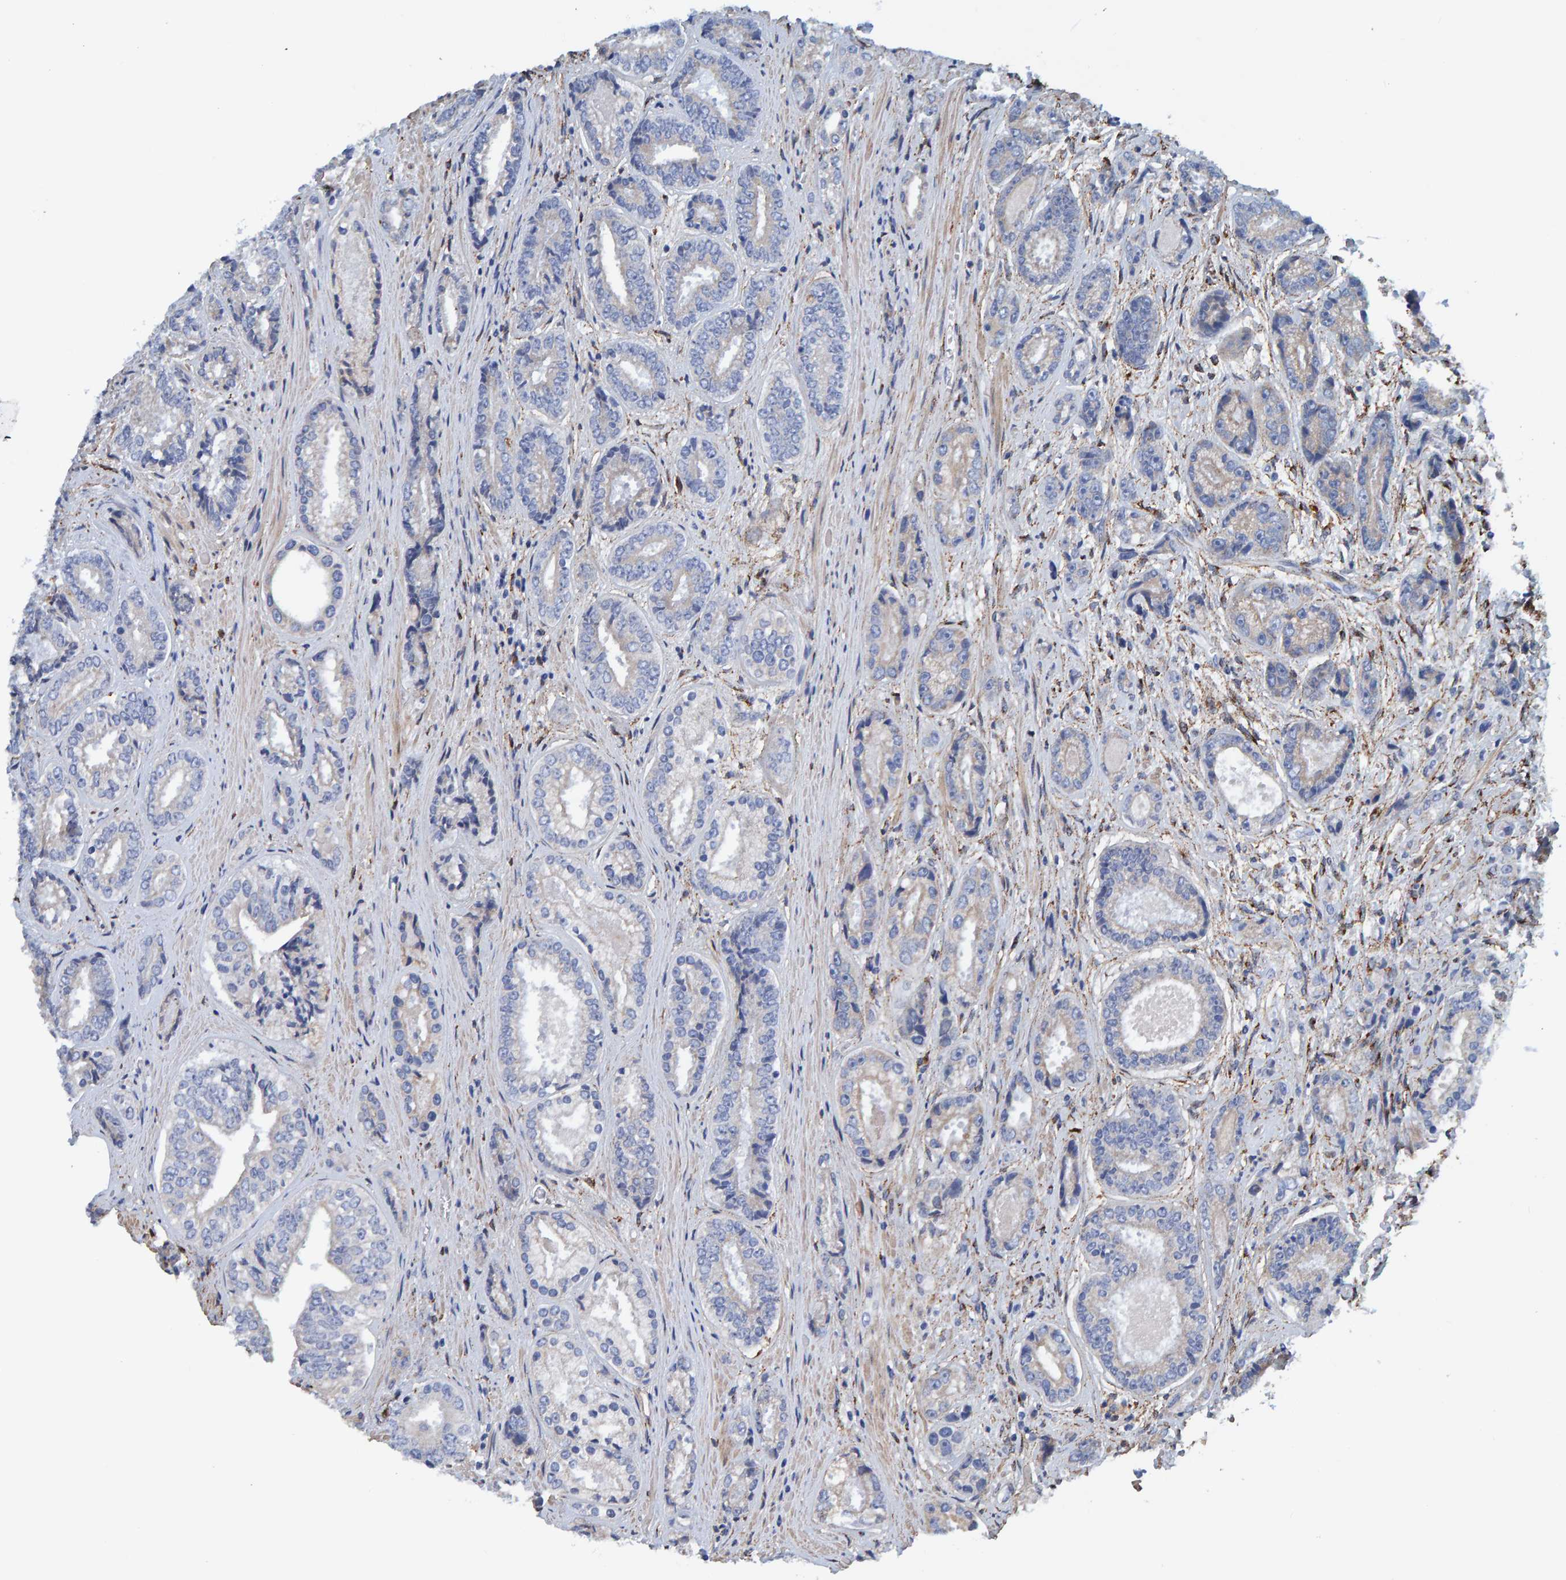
{"staining": {"intensity": "negative", "quantity": "none", "location": "none"}, "tissue": "prostate cancer", "cell_type": "Tumor cells", "image_type": "cancer", "snomed": [{"axis": "morphology", "description": "Adenocarcinoma, High grade"}, {"axis": "topography", "description": "Prostate"}], "caption": "This is an immunohistochemistry (IHC) image of human adenocarcinoma (high-grade) (prostate). There is no staining in tumor cells.", "gene": "LRP1", "patient": {"sex": "male", "age": 61}}